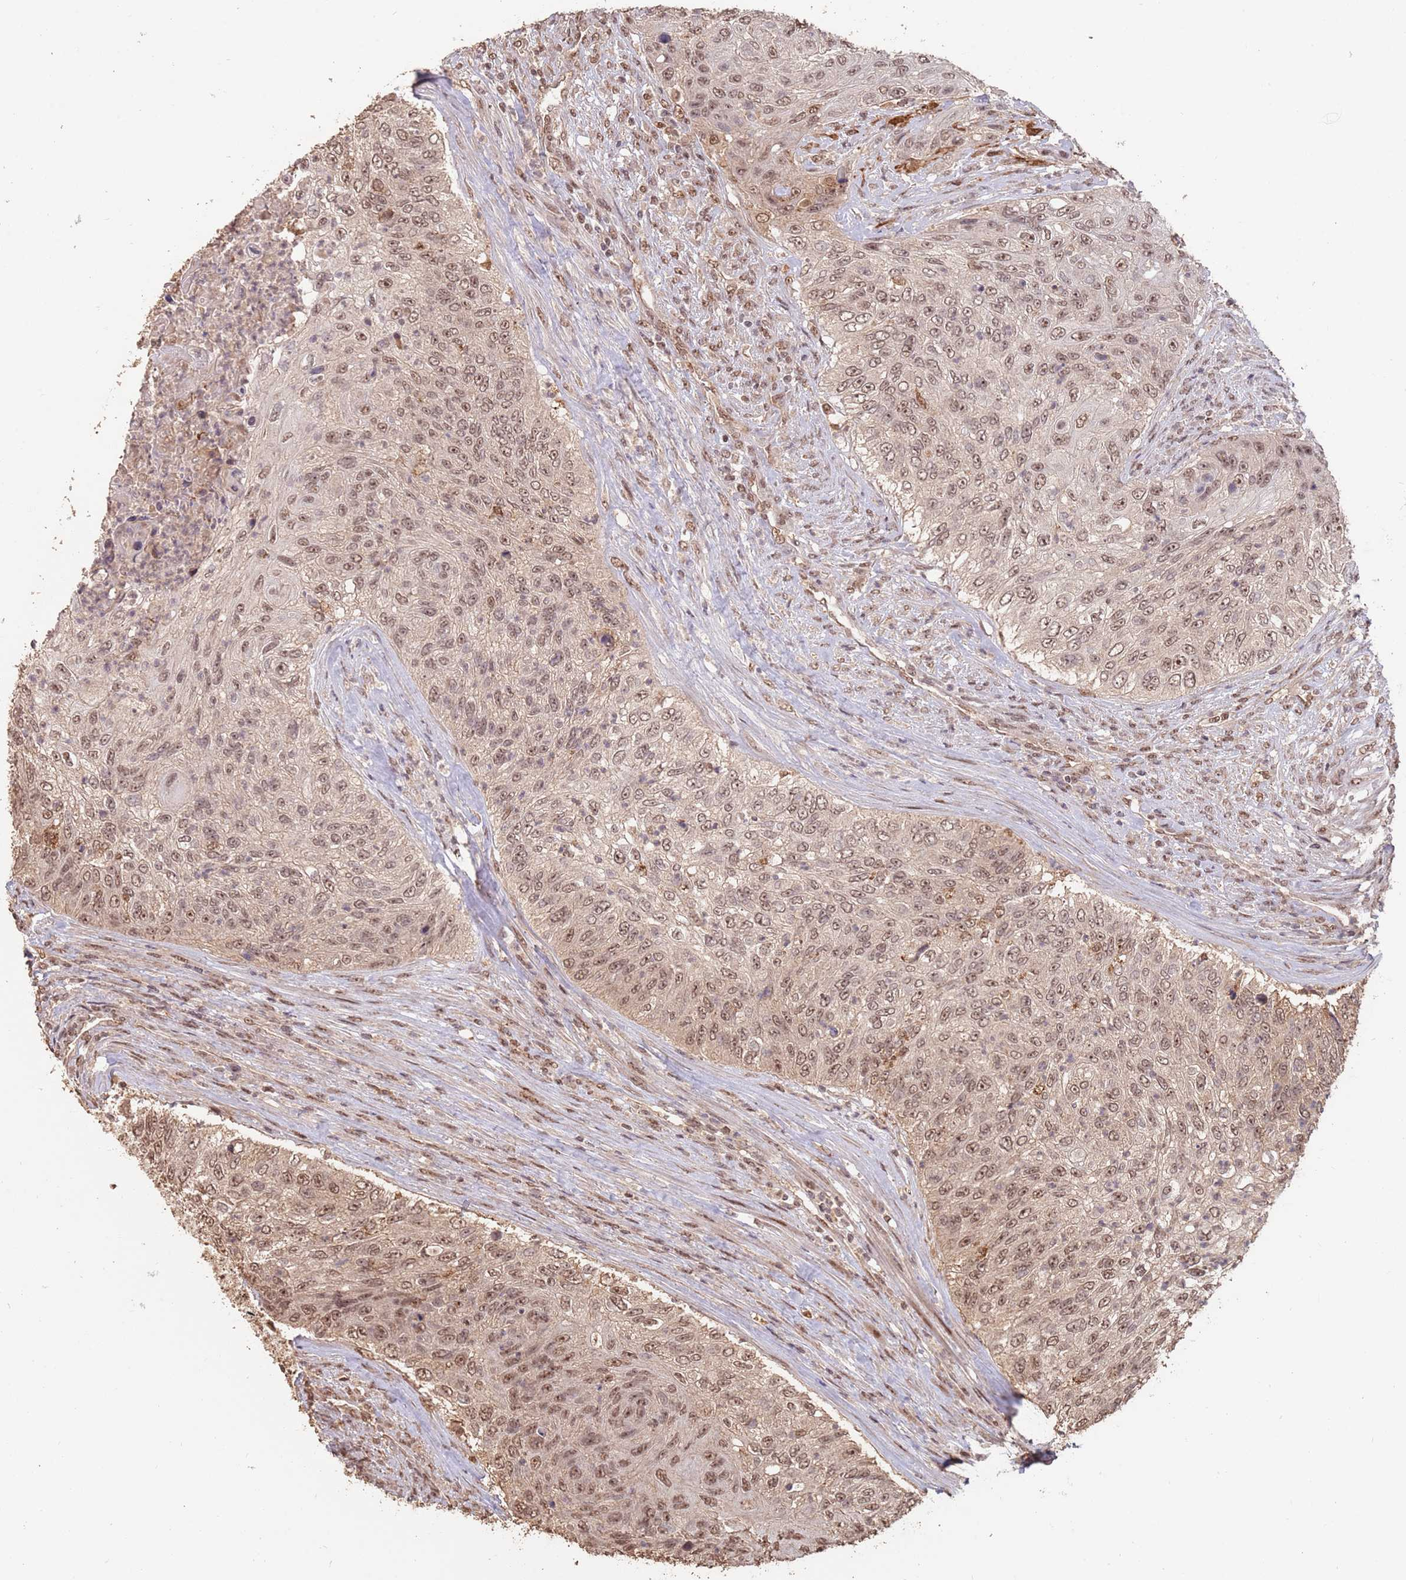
{"staining": {"intensity": "moderate", "quantity": ">75%", "location": "nuclear"}, "tissue": "urothelial cancer", "cell_type": "Tumor cells", "image_type": "cancer", "snomed": [{"axis": "morphology", "description": "Urothelial carcinoma, High grade"}, {"axis": "topography", "description": "Urinary bladder"}], "caption": "This histopathology image reveals immunohistochemistry staining of human high-grade urothelial carcinoma, with medium moderate nuclear positivity in approximately >75% of tumor cells.", "gene": "RFXANK", "patient": {"sex": "female", "age": 60}}